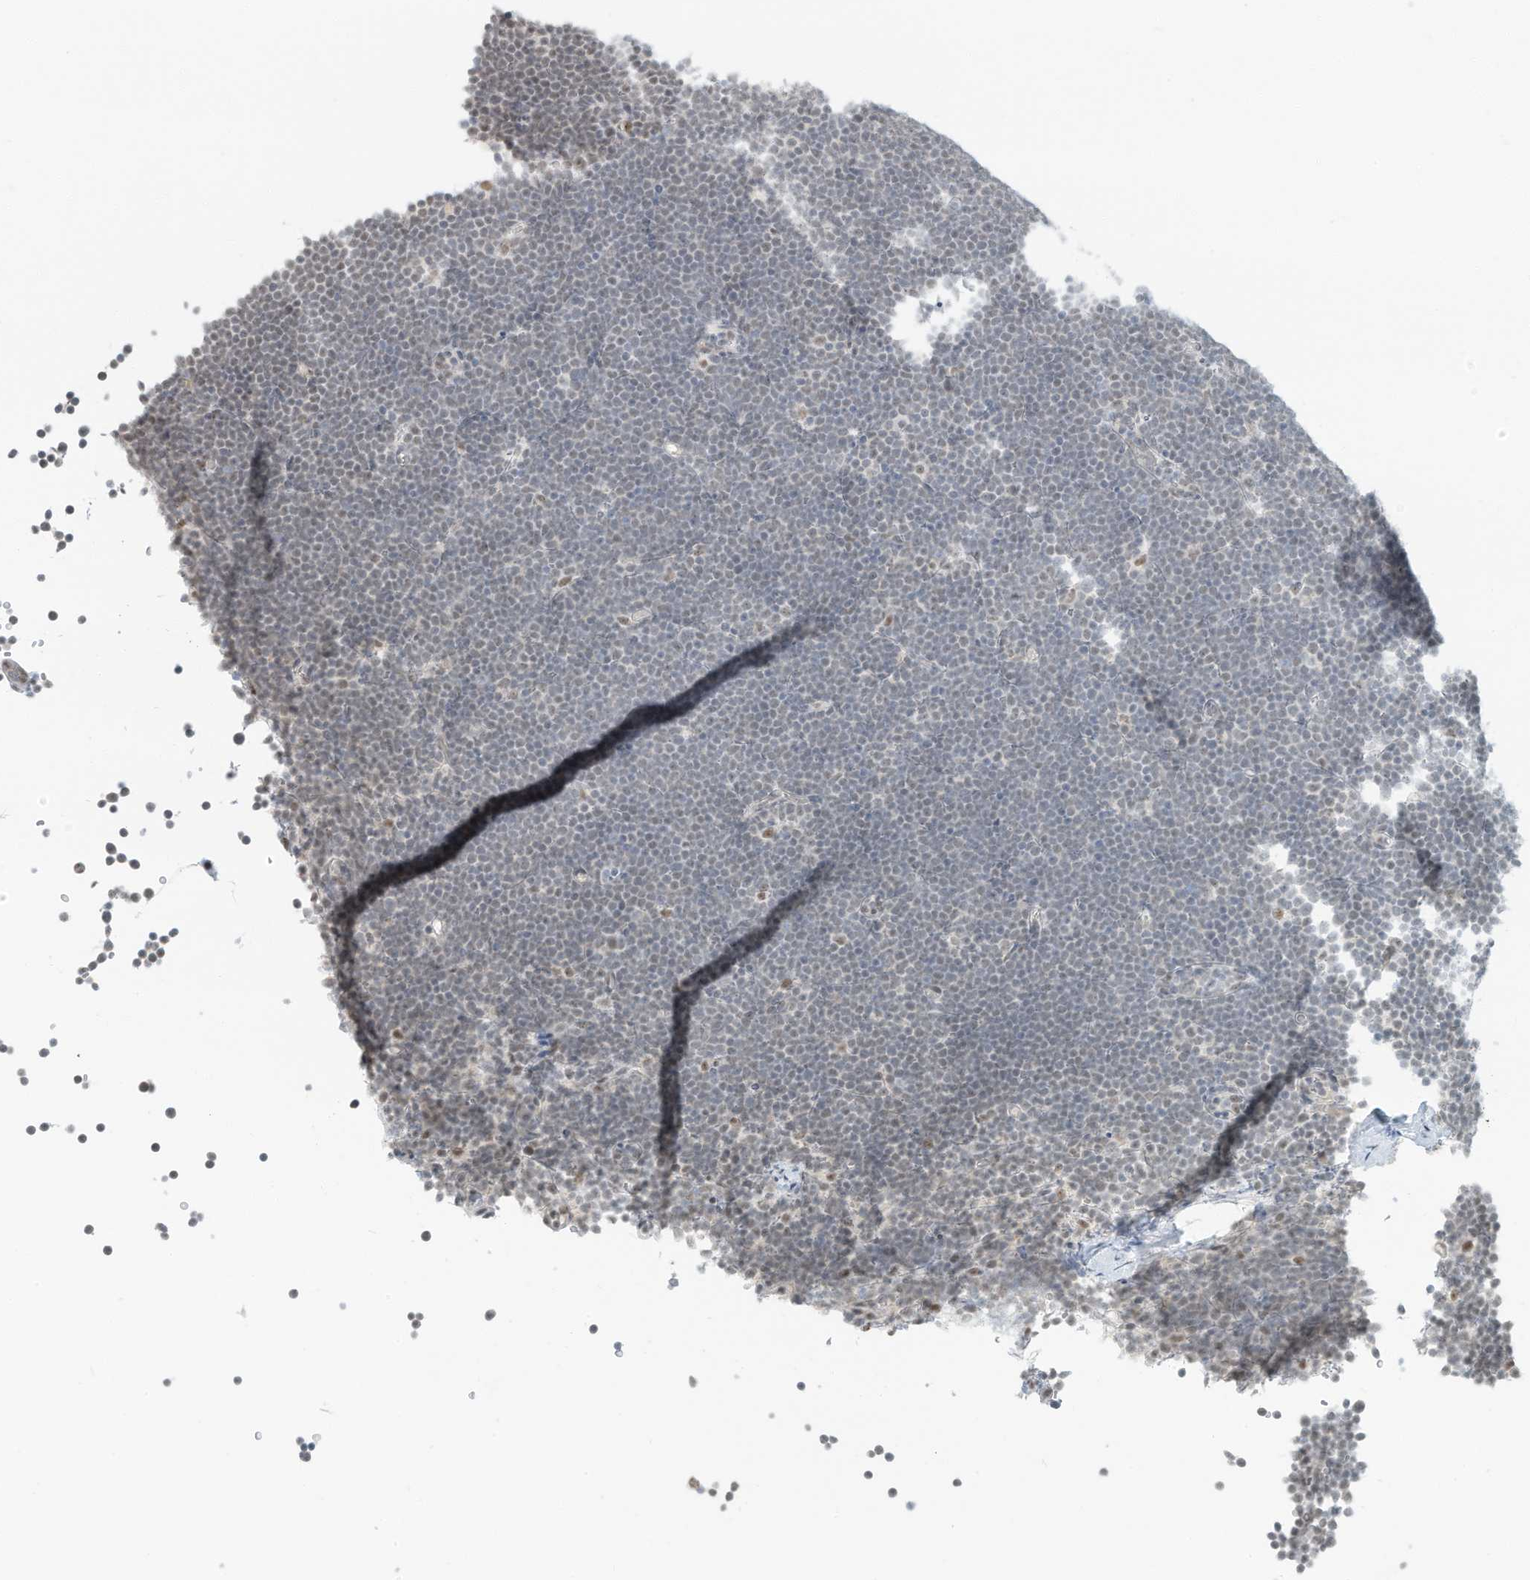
{"staining": {"intensity": "negative", "quantity": "none", "location": "none"}, "tissue": "lymphoma", "cell_type": "Tumor cells", "image_type": "cancer", "snomed": [{"axis": "morphology", "description": "Malignant lymphoma, non-Hodgkin's type, High grade"}, {"axis": "topography", "description": "Lymph node"}], "caption": "Immunohistochemistry of human malignant lymphoma, non-Hodgkin's type (high-grade) exhibits no positivity in tumor cells.", "gene": "PGC", "patient": {"sex": "male", "age": 13}}